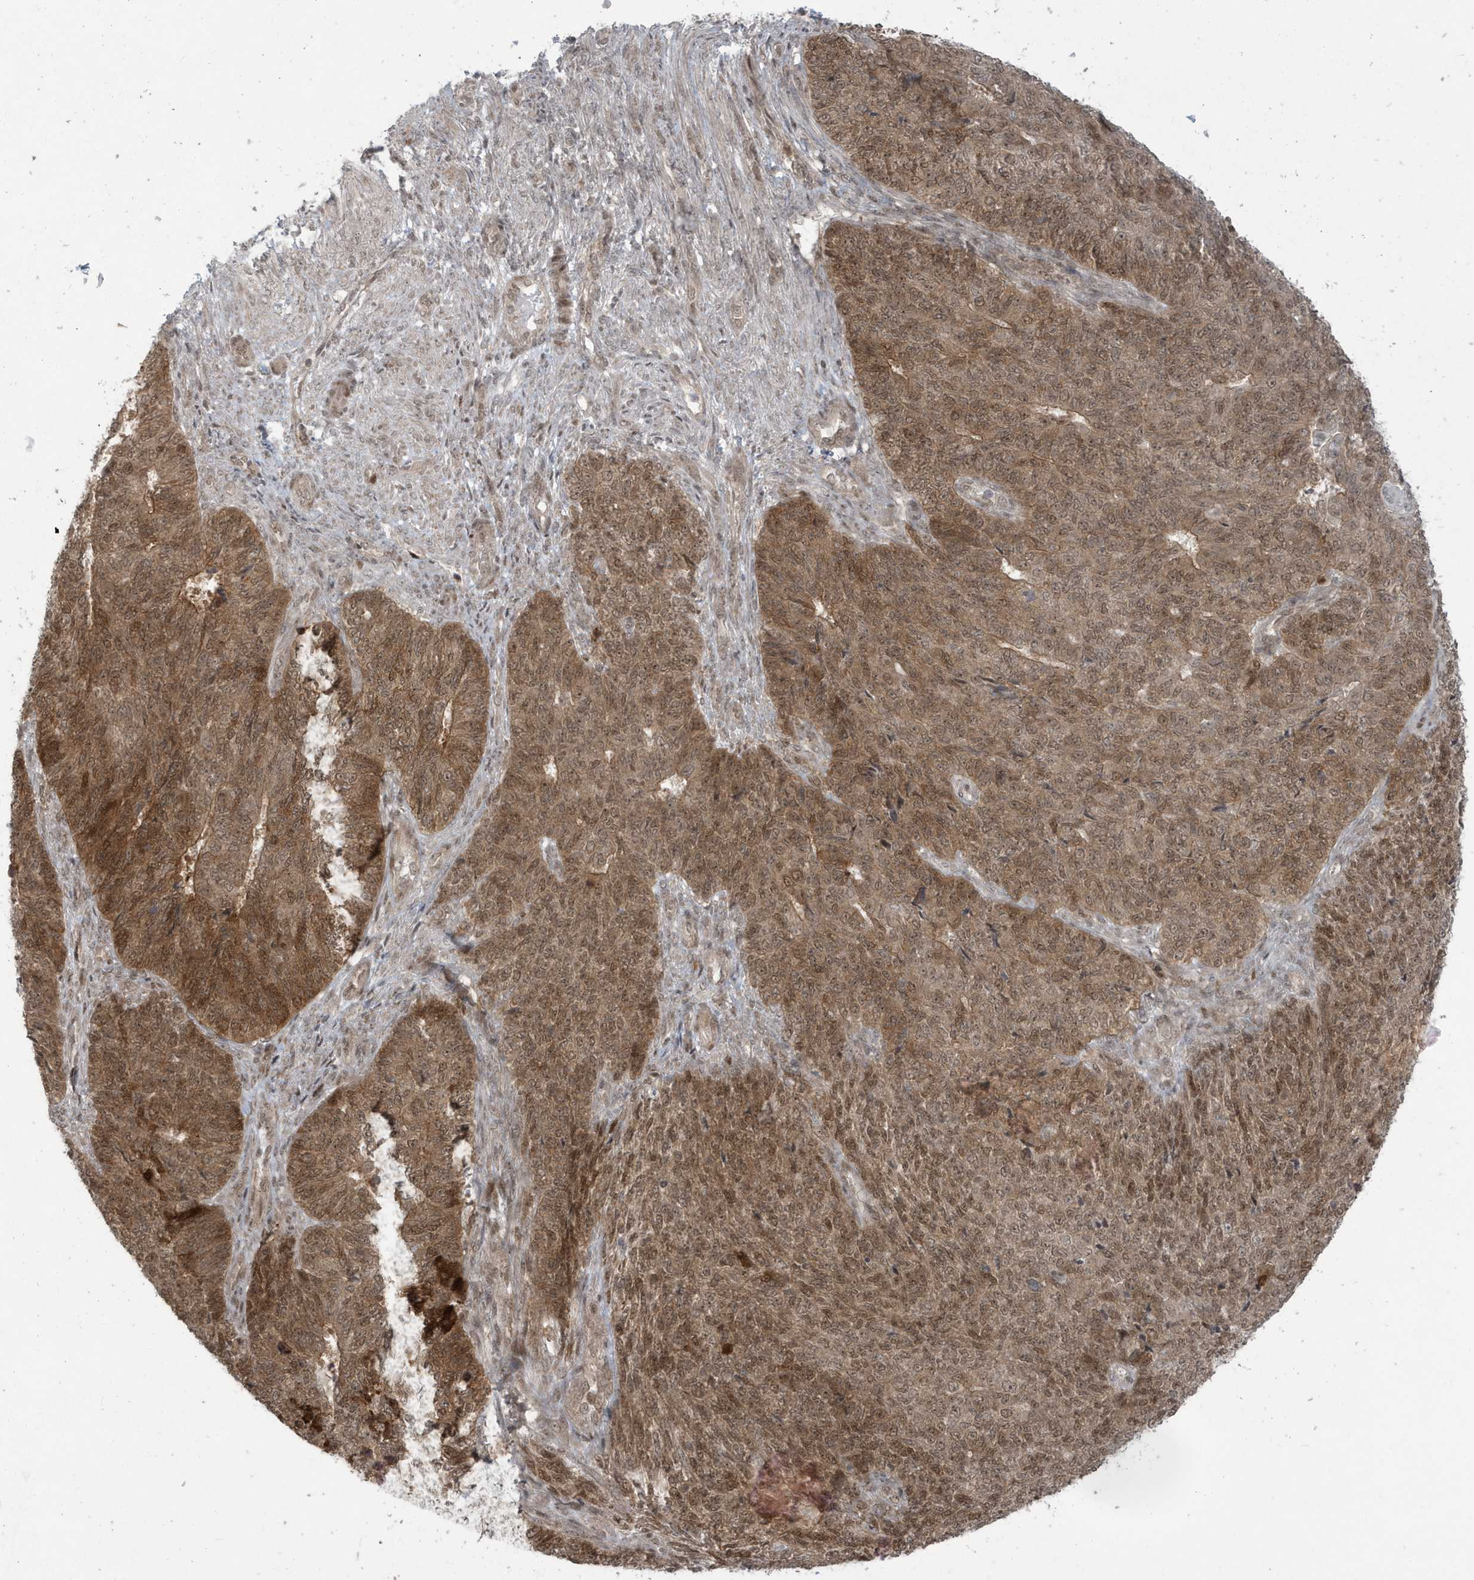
{"staining": {"intensity": "moderate", "quantity": ">75%", "location": "cytoplasmic/membranous,nuclear"}, "tissue": "endometrial cancer", "cell_type": "Tumor cells", "image_type": "cancer", "snomed": [{"axis": "morphology", "description": "Adenocarcinoma, NOS"}, {"axis": "topography", "description": "Endometrium"}], "caption": "Protein expression analysis of human endometrial cancer reveals moderate cytoplasmic/membranous and nuclear positivity in approximately >75% of tumor cells.", "gene": "C1orf52", "patient": {"sex": "female", "age": 32}}